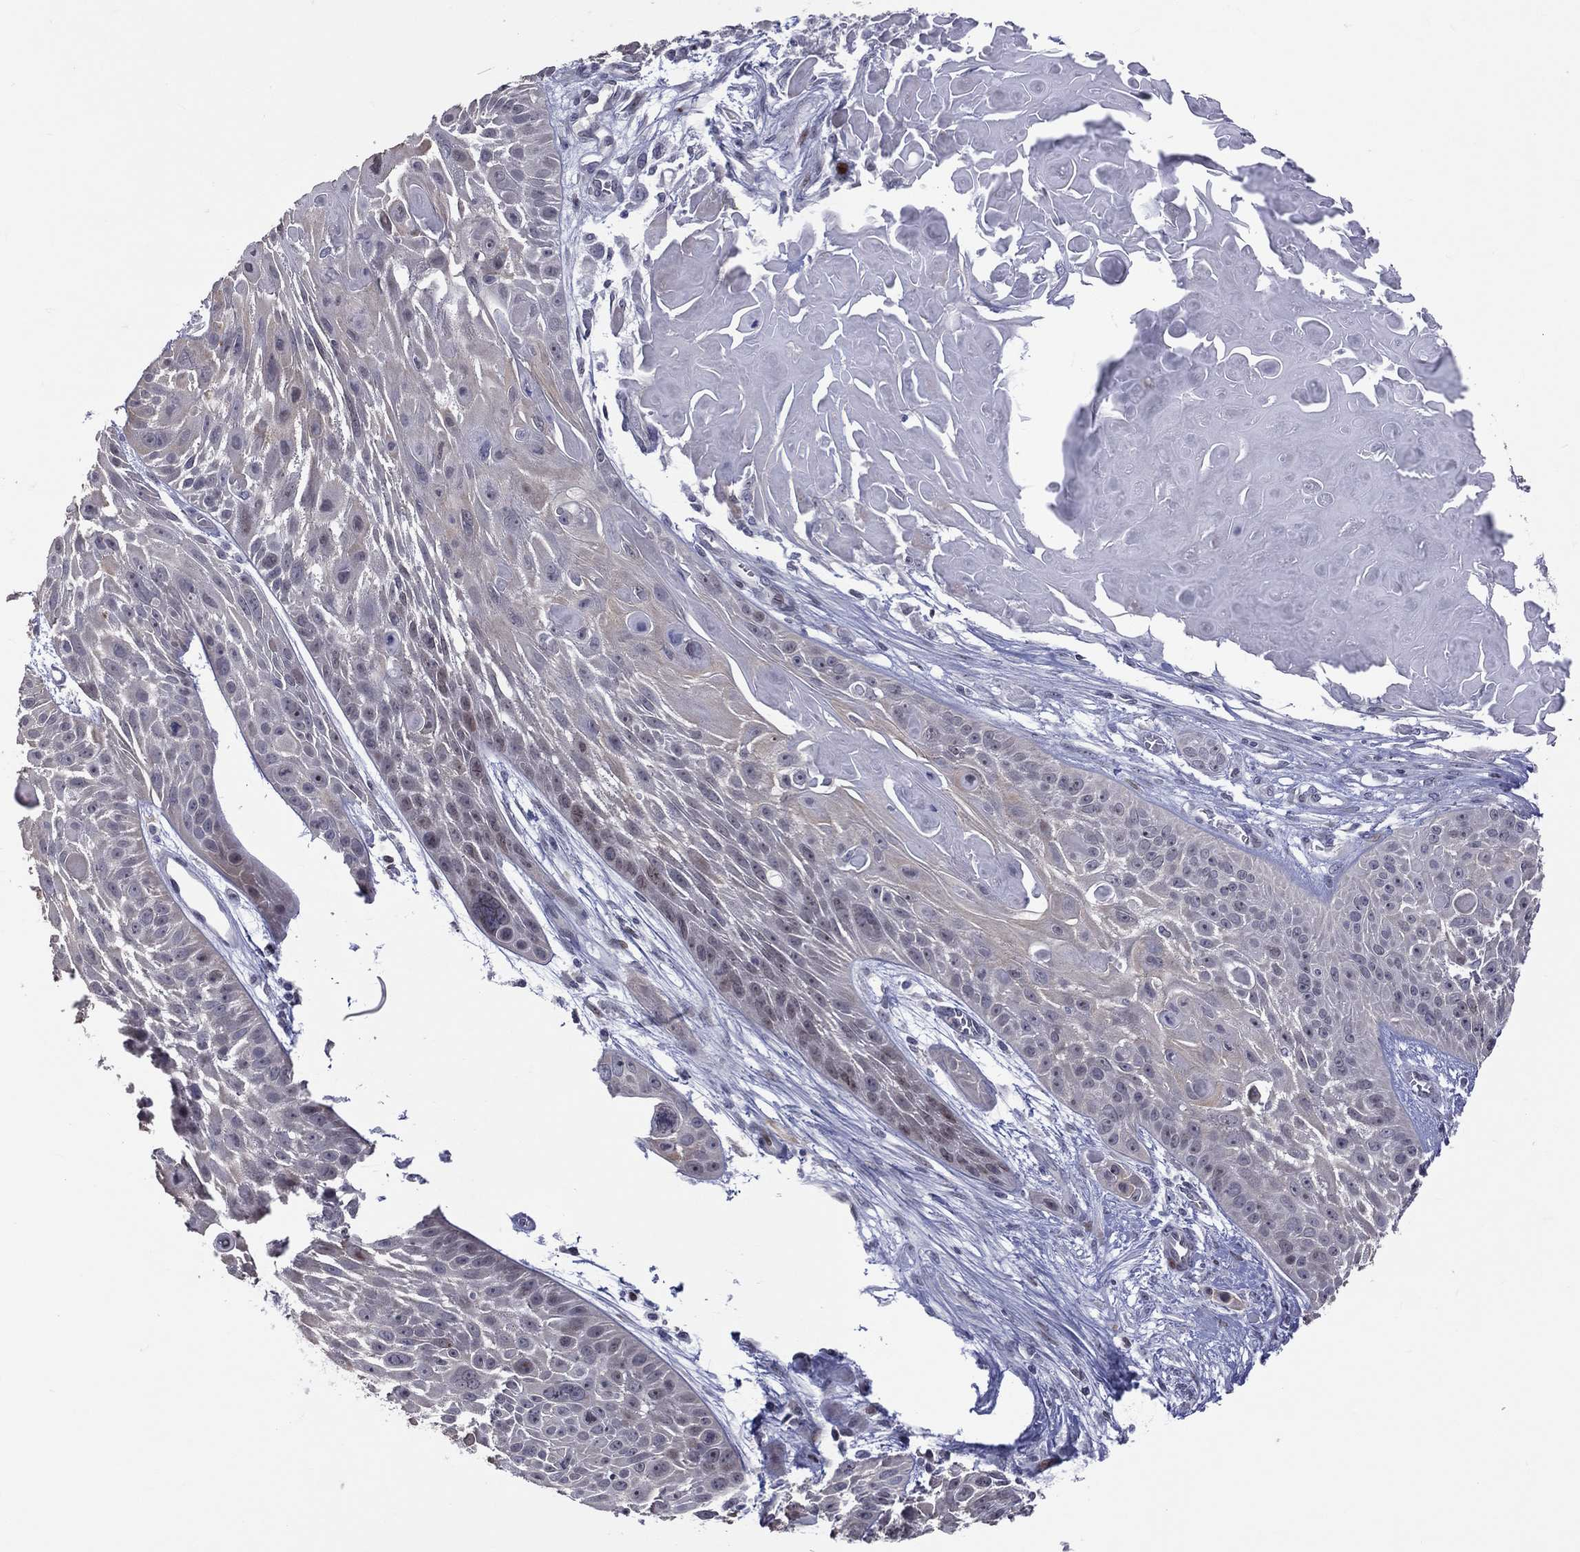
{"staining": {"intensity": "moderate", "quantity": "<25%", "location": "cytoplasmic/membranous"}, "tissue": "skin cancer", "cell_type": "Tumor cells", "image_type": "cancer", "snomed": [{"axis": "morphology", "description": "Squamous cell carcinoma, NOS"}, {"axis": "topography", "description": "Skin"}, {"axis": "topography", "description": "Anal"}], "caption": "This is an image of immunohistochemistry (IHC) staining of skin cancer (squamous cell carcinoma), which shows moderate positivity in the cytoplasmic/membranous of tumor cells.", "gene": "DBF4B", "patient": {"sex": "female", "age": 75}}